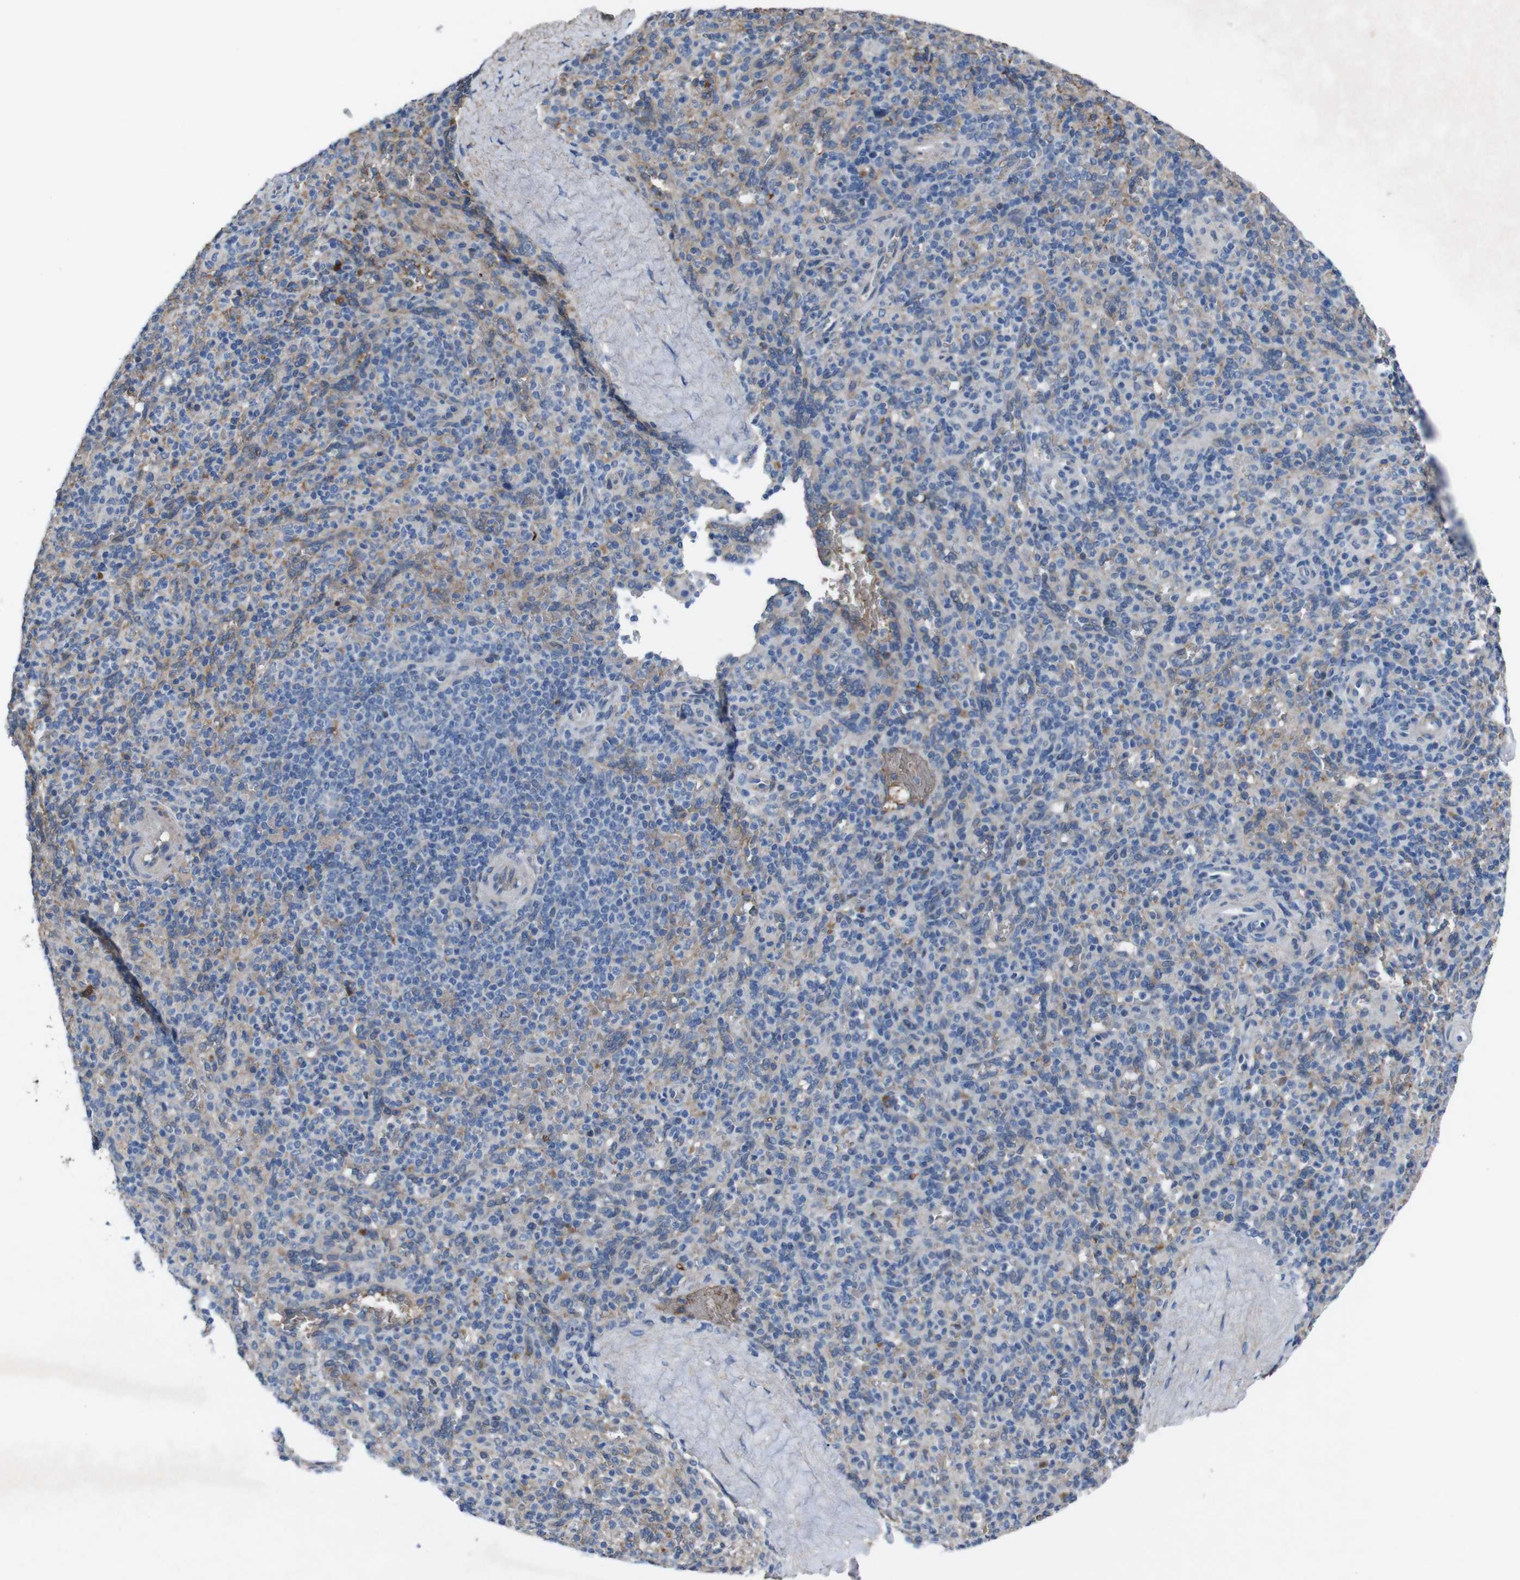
{"staining": {"intensity": "negative", "quantity": "none", "location": "none"}, "tissue": "spleen", "cell_type": "Cells in red pulp", "image_type": "normal", "snomed": [{"axis": "morphology", "description": "Normal tissue, NOS"}, {"axis": "topography", "description": "Spleen"}], "caption": "The IHC micrograph has no significant positivity in cells in red pulp of spleen. (Stains: DAB (3,3'-diaminobenzidine) IHC with hematoxylin counter stain, Microscopy: brightfield microscopy at high magnification).", "gene": "SPTB", "patient": {"sex": "male", "age": 36}}